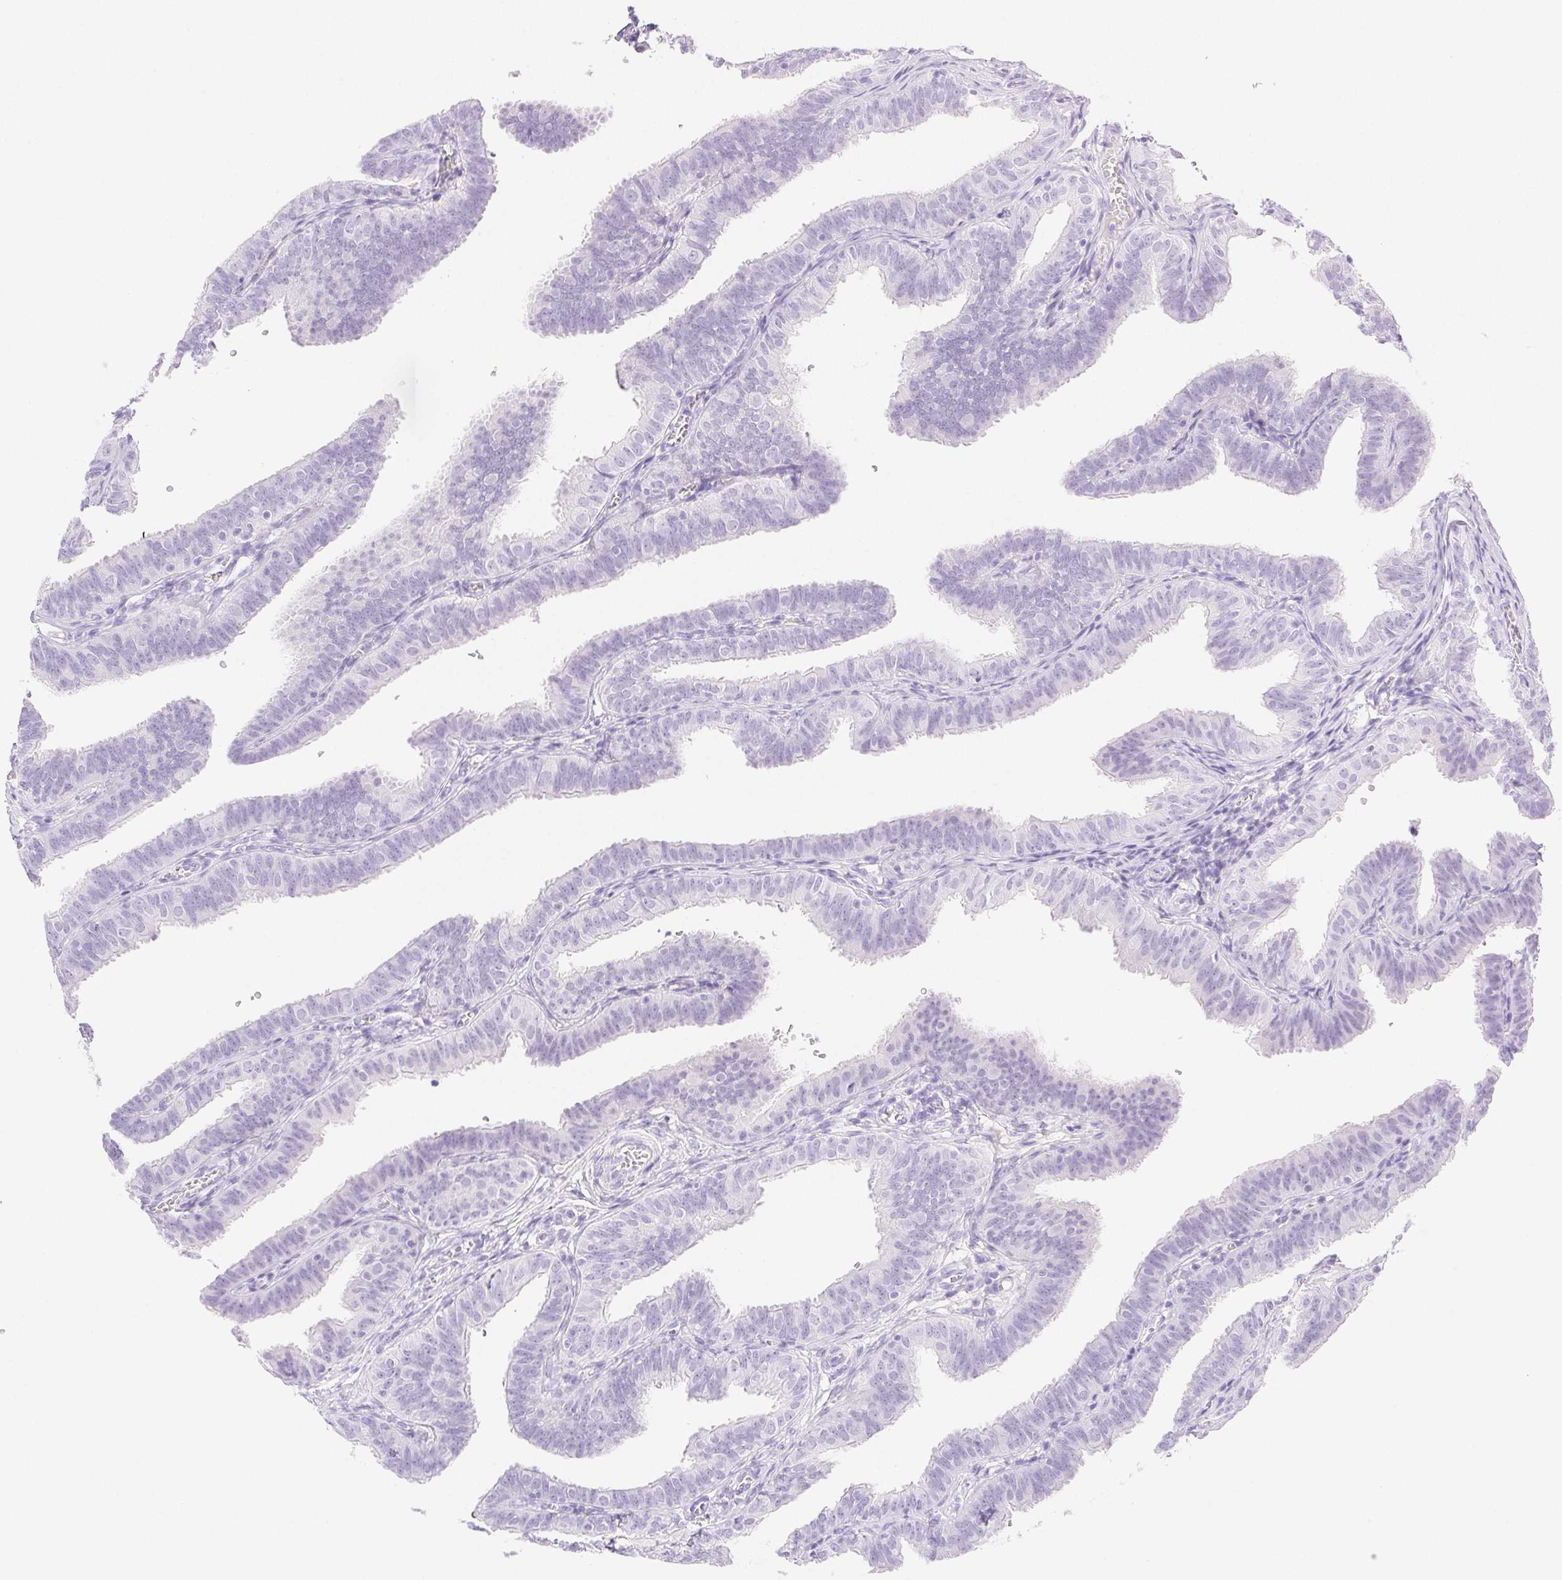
{"staining": {"intensity": "negative", "quantity": "none", "location": "none"}, "tissue": "fallopian tube", "cell_type": "Glandular cells", "image_type": "normal", "snomed": [{"axis": "morphology", "description": "Normal tissue, NOS"}, {"axis": "topography", "description": "Fallopian tube"}], "caption": "A high-resolution histopathology image shows IHC staining of normal fallopian tube, which displays no significant expression in glandular cells. Nuclei are stained in blue.", "gene": "SPACA4", "patient": {"sex": "female", "age": 25}}